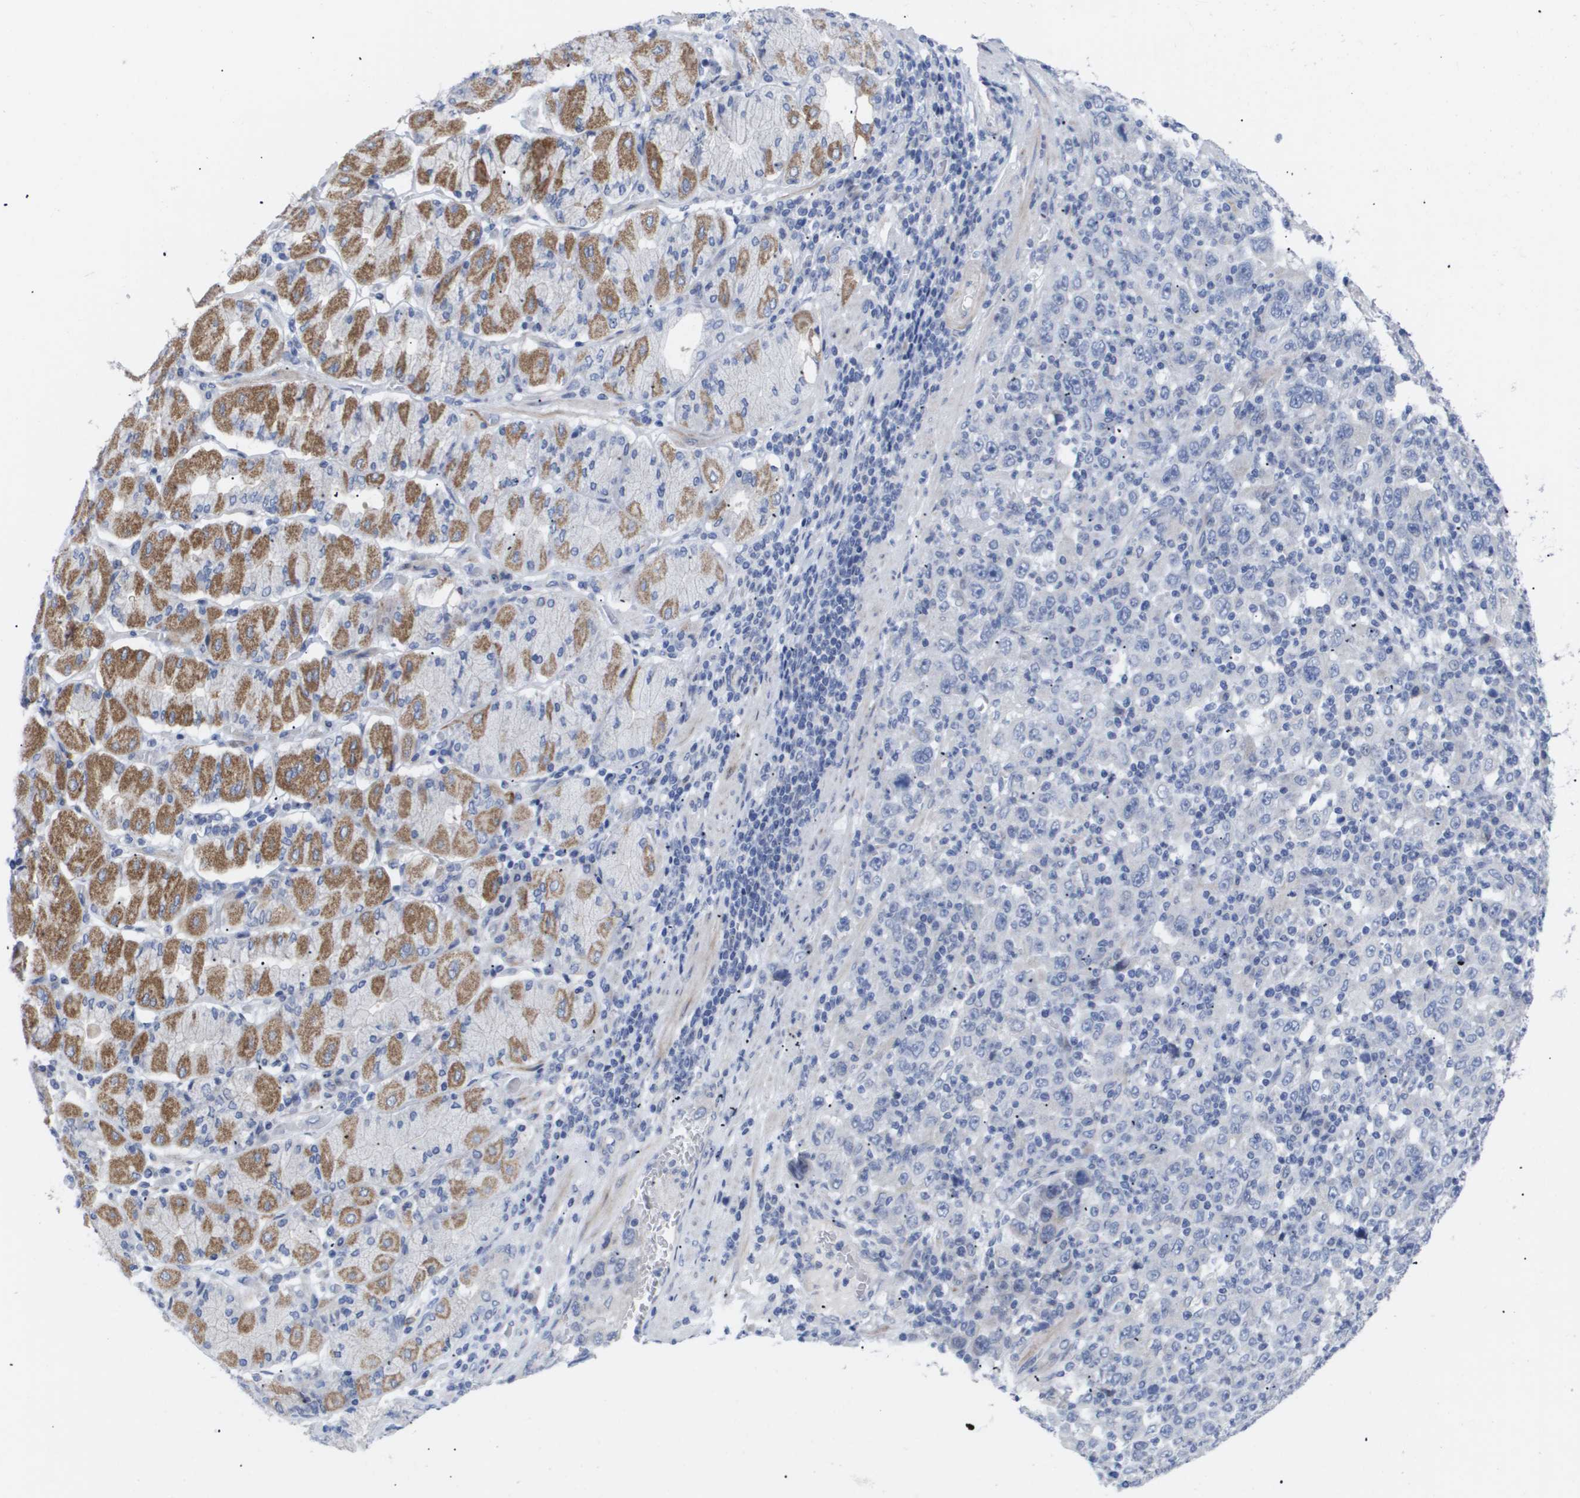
{"staining": {"intensity": "negative", "quantity": "none", "location": "none"}, "tissue": "stomach cancer", "cell_type": "Tumor cells", "image_type": "cancer", "snomed": [{"axis": "morphology", "description": "Normal tissue, NOS"}, {"axis": "morphology", "description": "Adenocarcinoma, NOS"}, {"axis": "topography", "description": "Stomach, upper"}, {"axis": "topography", "description": "Stomach"}], "caption": "High magnification brightfield microscopy of adenocarcinoma (stomach) stained with DAB (3,3'-diaminobenzidine) (brown) and counterstained with hematoxylin (blue): tumor cells show no significant expression. The staining is performed using DAB (3,3'-diaminobenzidine) brown chromogen with nuclei counter-stained in using hematoxylin.", "gene": "CAV3", "patient": {"sex": "male", "age": 59}}